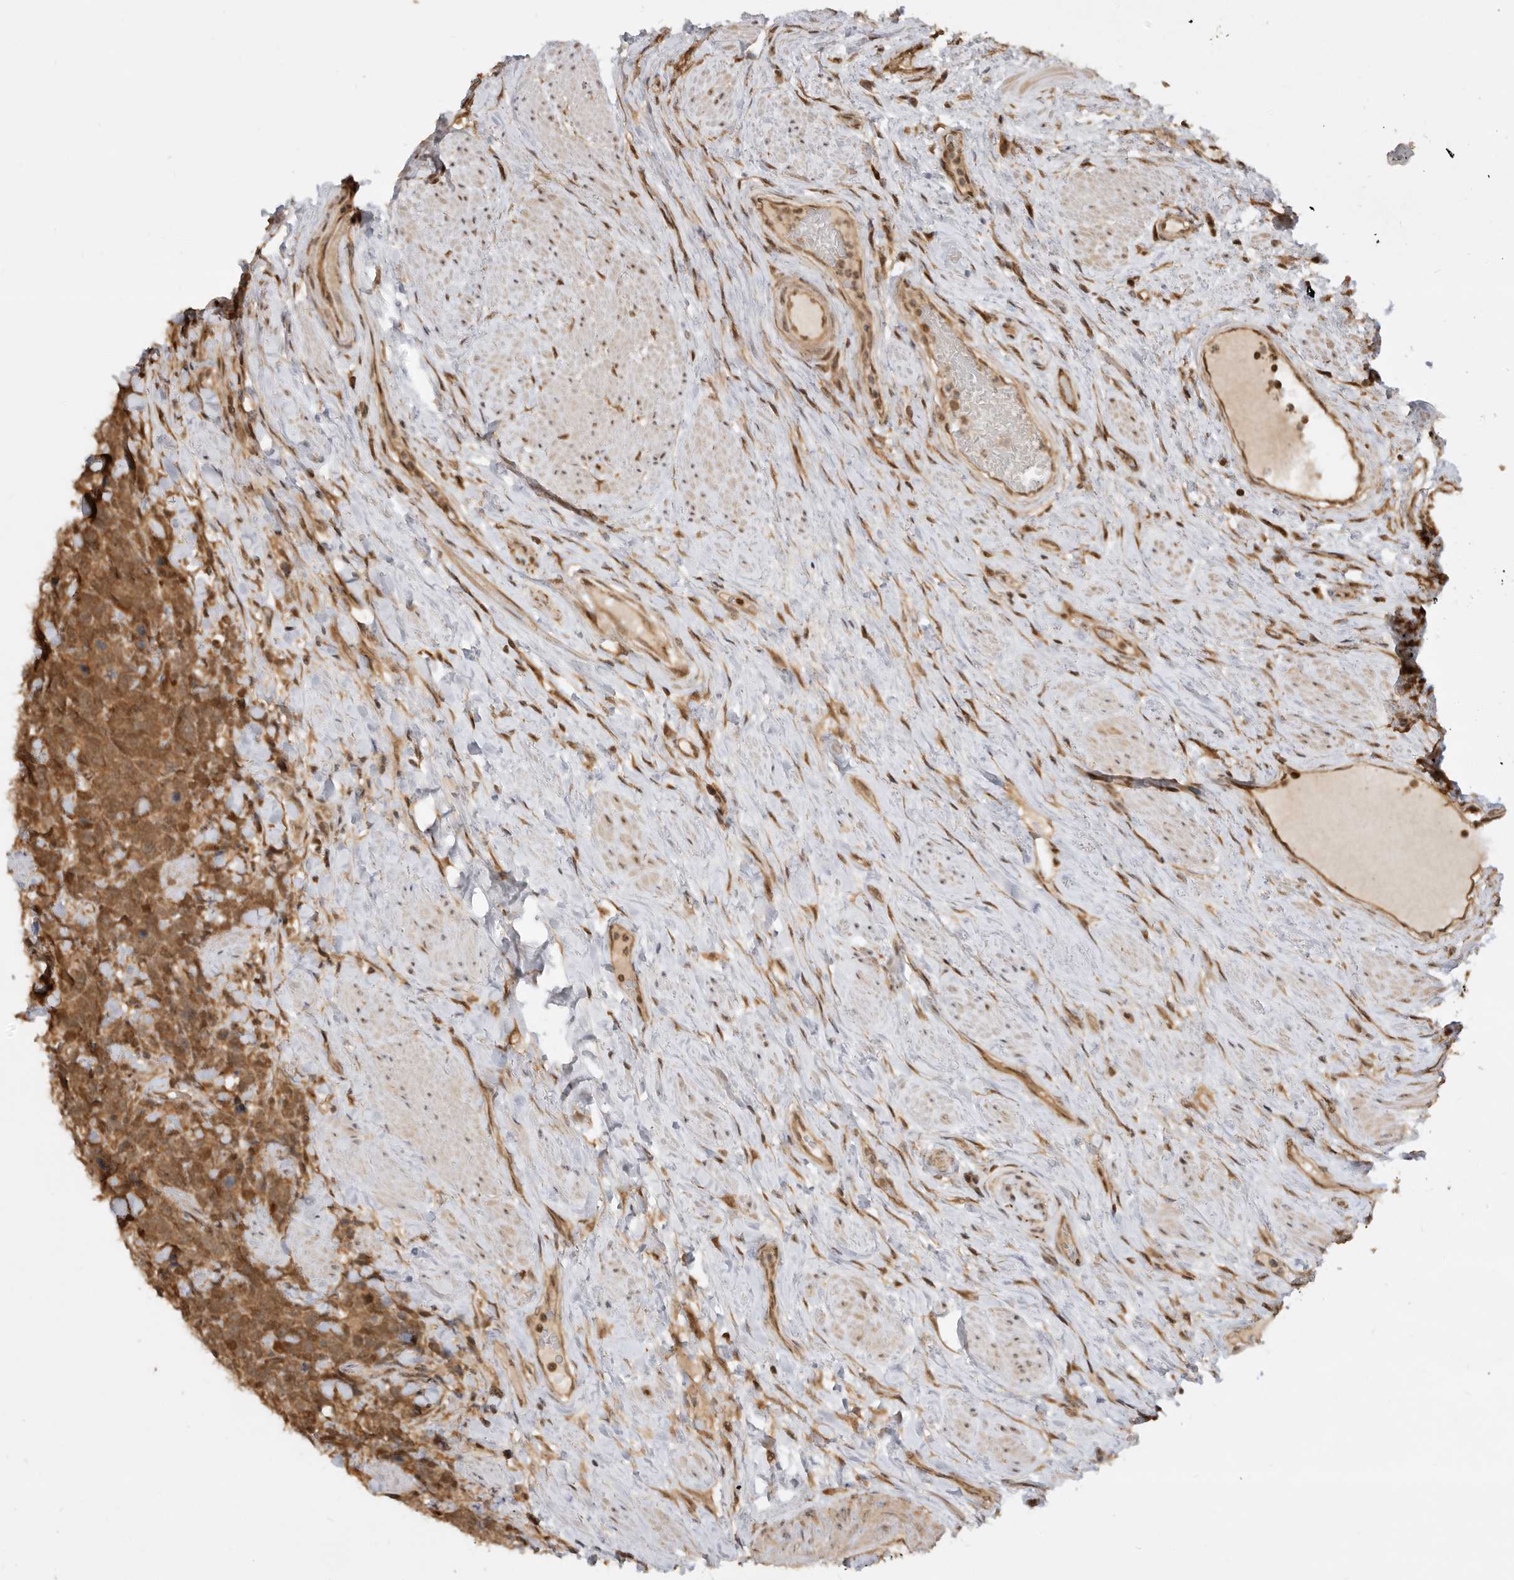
{"staining": {"intensity": "strong", "quantity": ">75%", "location": "cytoplasmic/membranous"}, "tissue": "urothelial cancer", "cell_type": "Tumor cells", "image_type": "cancer", "snomed": [{"axis": "morphology", "description": "Urothelial carcinoma, High grade"}, {"axis": "topography", "description": "Urinary bladder"}], "caption": "Urothelial cancer was stained to show a protein in brown. There is high levels of strong cytoplasmic/membranous expression in about >75% of tumor cells.", "gene": "ADPRS", "patient": {"sex": "female", "age": 82}}